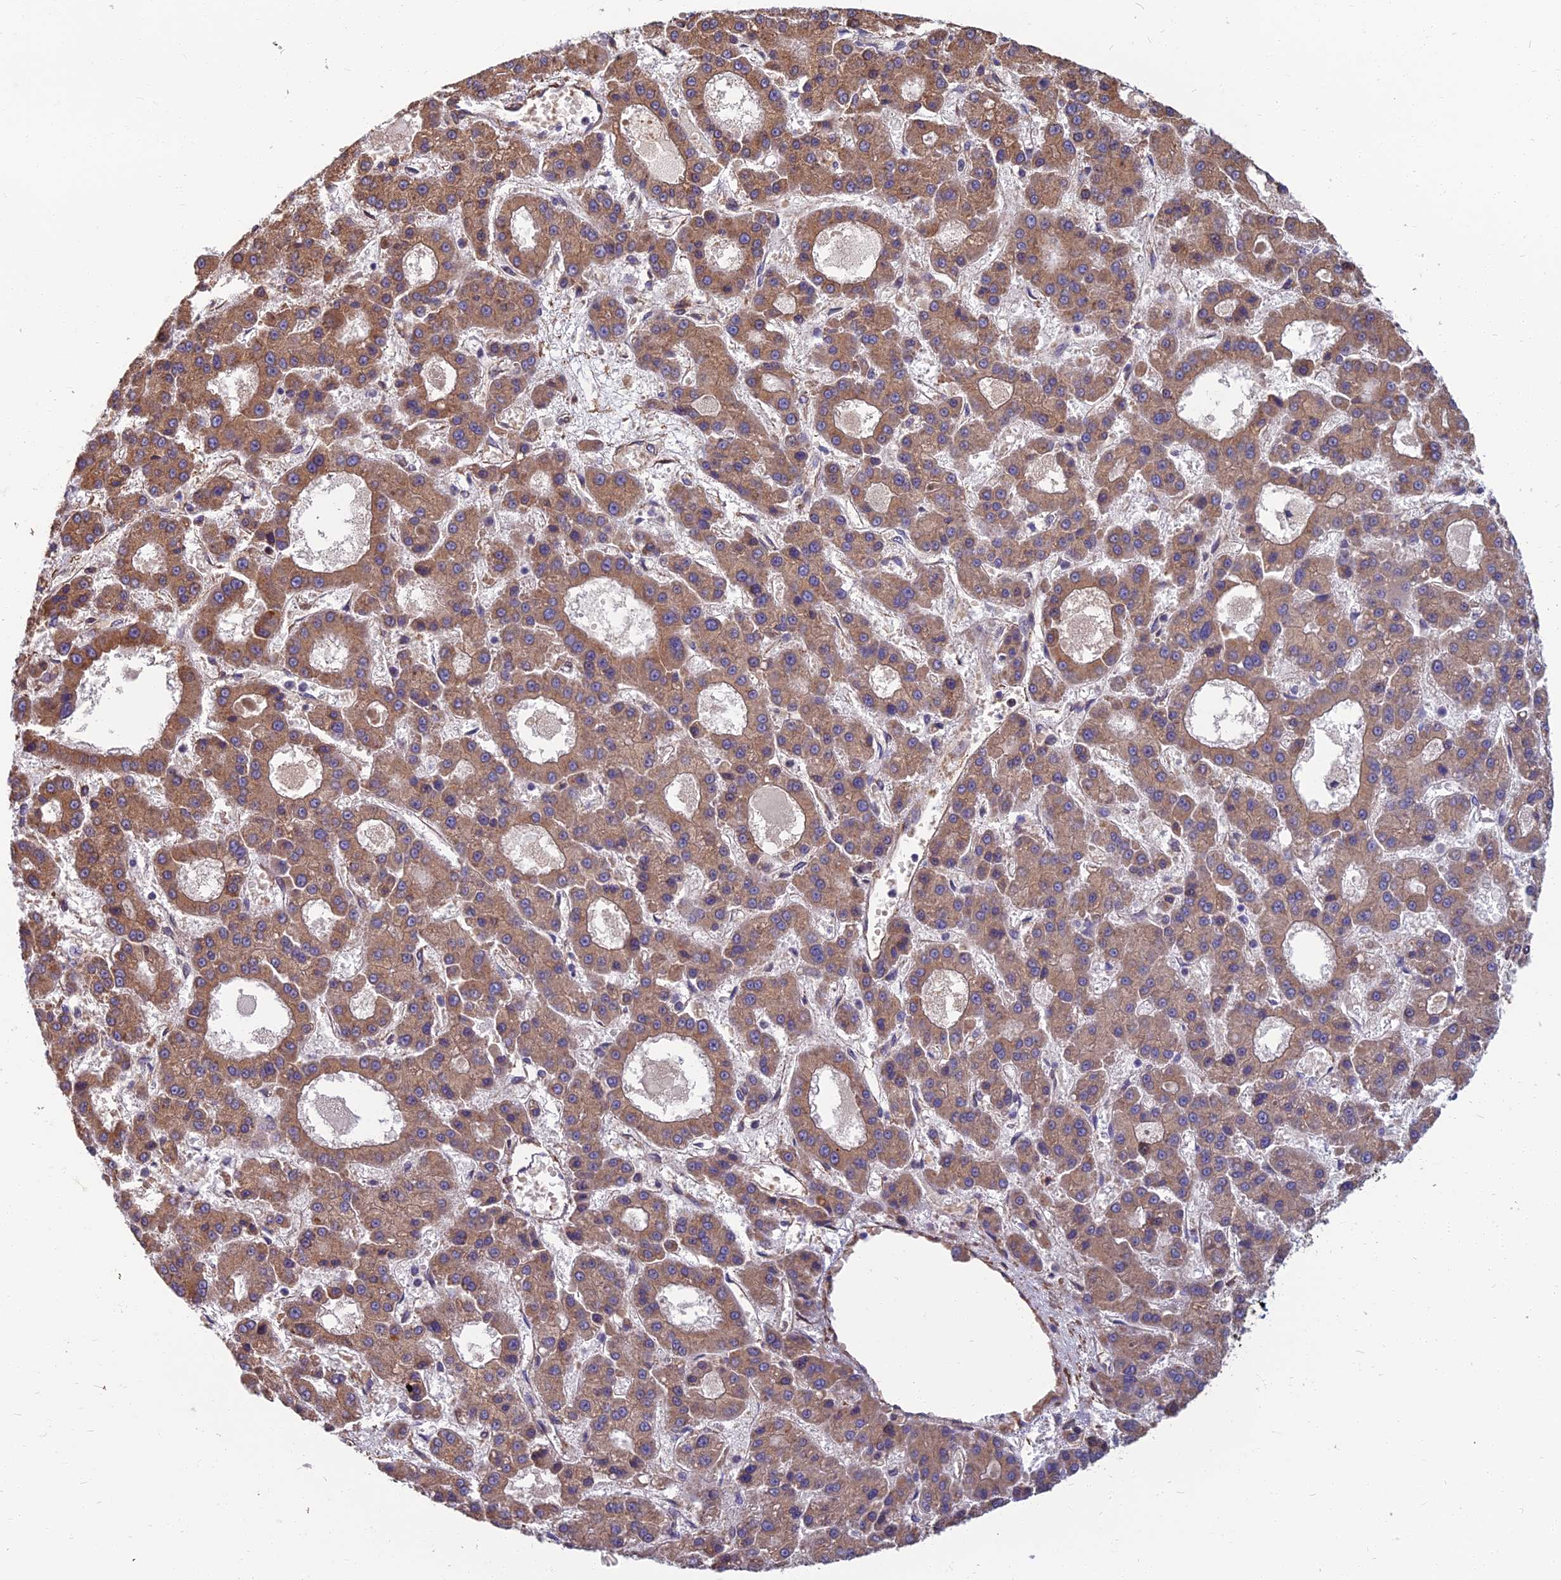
{"staining": {"intensity": "moderate", "quantity": ">75%", "location": "cytoplasmic/membranous"}, "tissue": "liver cancer", "cell_type": "Tumor cells", "image_type": "cancer", "snomed": [{"axis": "morphology", "description": "Carcinoma, Hepatocellular, NOS"}, {"axis": "topography", "description": "Liver"}], "caption": "Hepatocellular carcinoma (liver) tissue reveals moderate cytoplasmic/membranous expression in about >75% of tumor cells The protein of interest is shown in brown color, while the nuclei are stained blue.", "gene": "WDR24", "patient": {"sex": "male", "age": 70}}